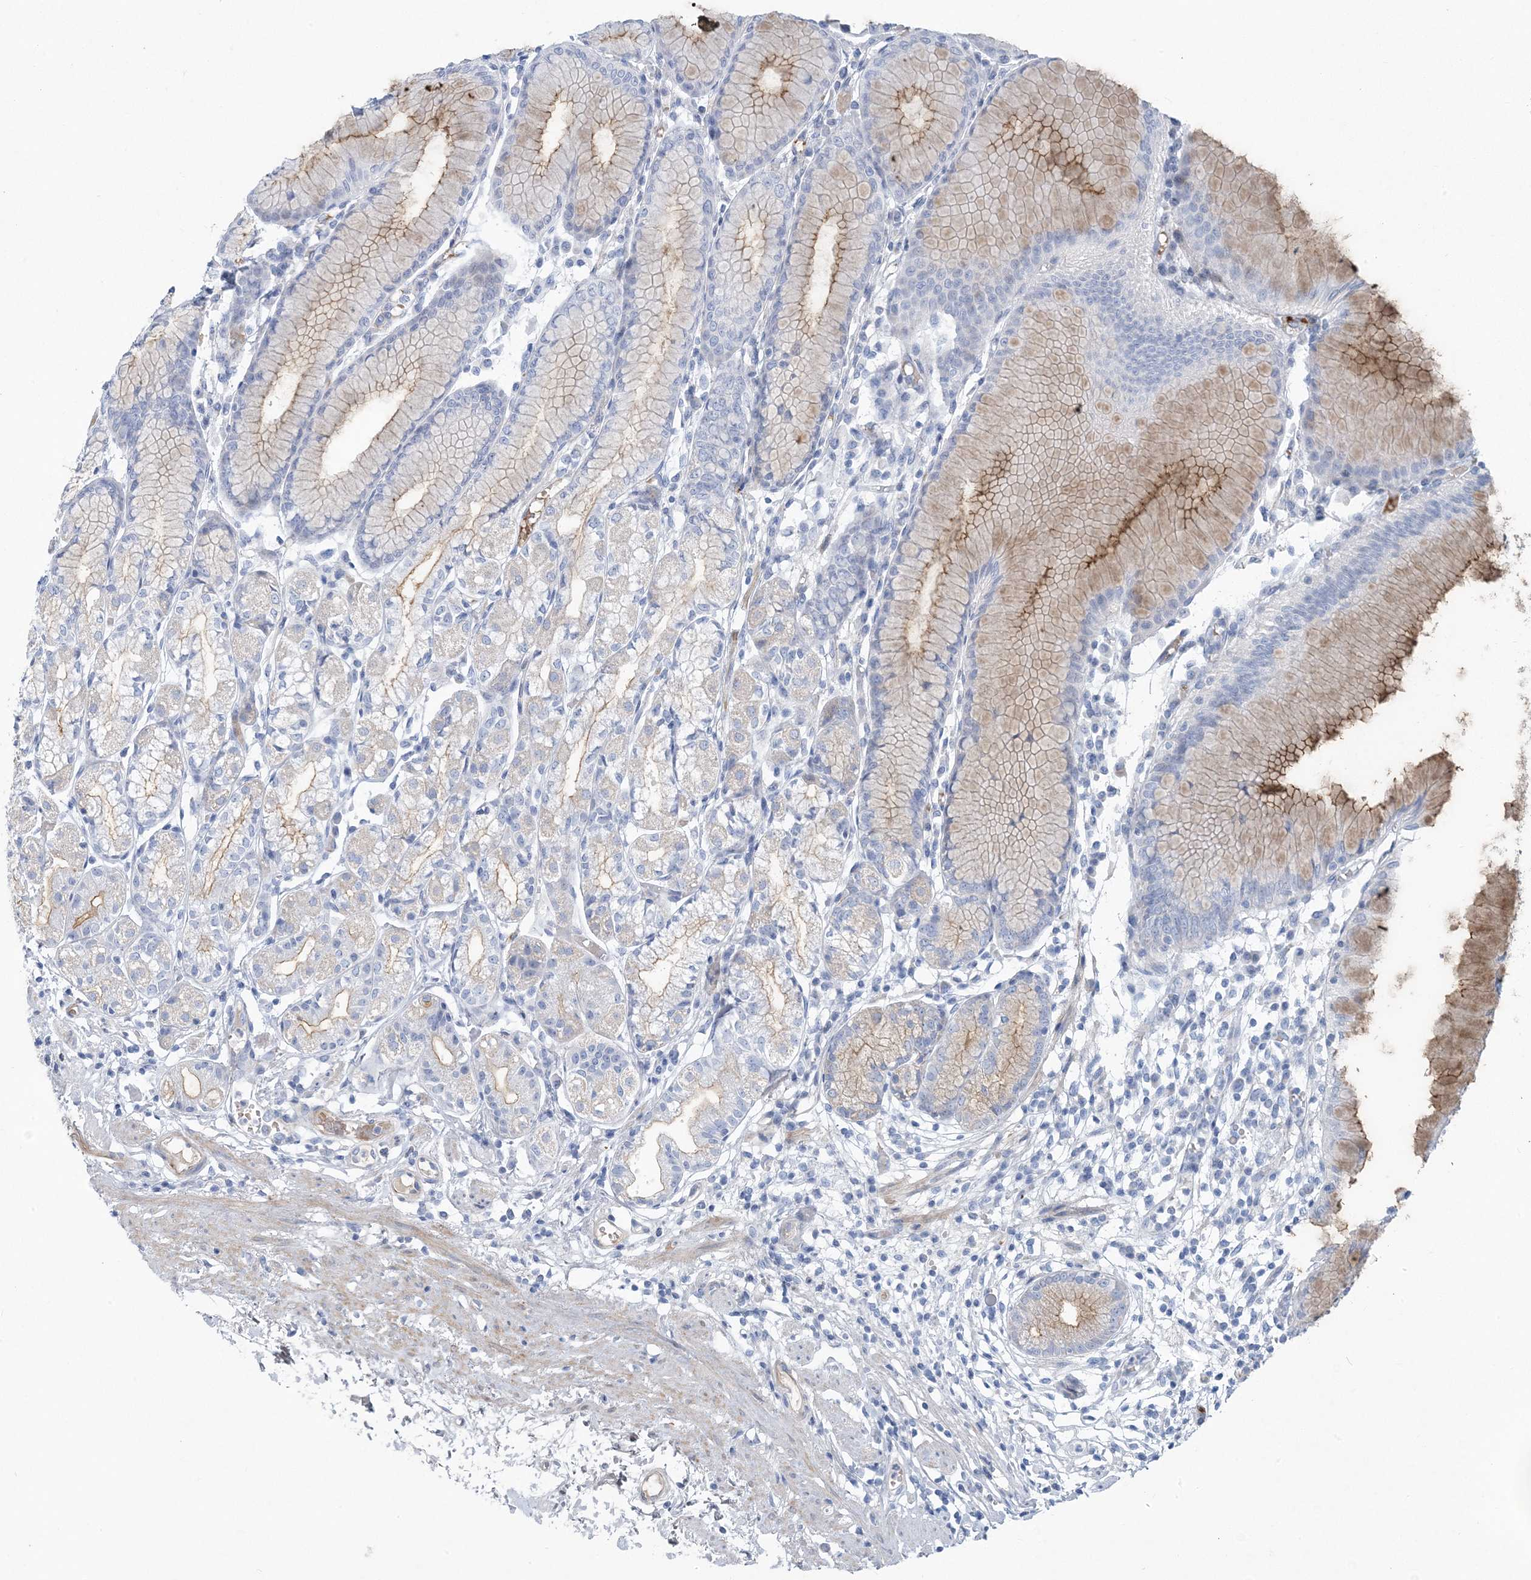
{"staining": {"intensity": "moderate", "quantity": "25%-75%", "location": "cytoplasmic/membranous"}, "tissue": "stomach", "cell_type": "Glandular cells", "image_type": "normal", "snomed": [{"axis": "morphology", "description": "Normal tissue, NOS"}, {"axis": "topography", "description": "Stomach"}], "caption": "An image of stomach stained for a protein reveals moderate cytoplasmic/membranous brown staining in glandular cells.", "gene": "MOXD1", "patient": {"sex": "female", "age": 57}}